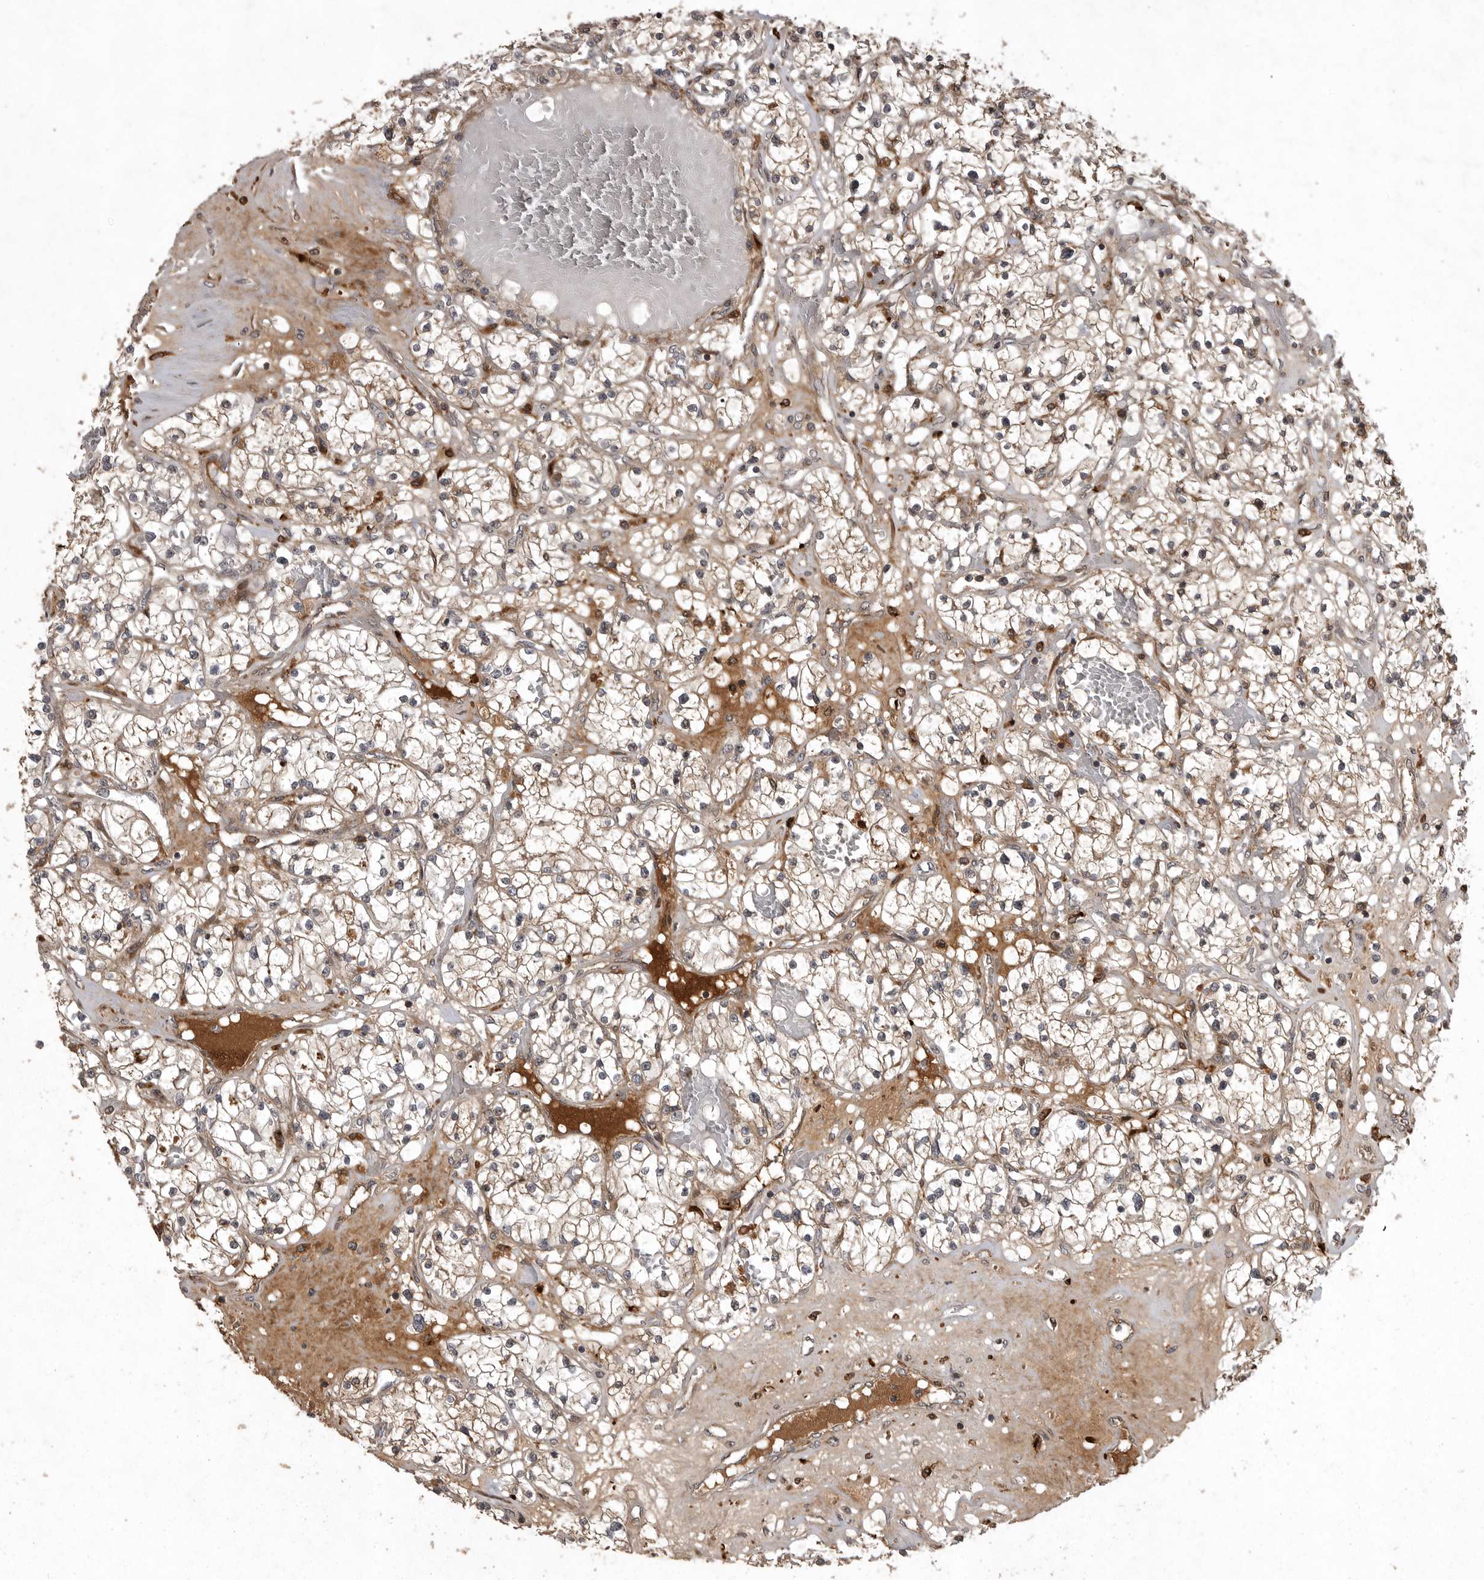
{"staining": {"intensity": "weak", "quantity": "25%-75%", "location": "cytoplasmic/membranous"}, "tissue": "renal cancer", "cell_type": "Tumor cells", "image_type": "cancer", "snomed": [{"axis": "morphology", "description": "Normal tissue, NOS"}, {"axis": "morphology", "description": "Adenocarcinoma, NOS"}, {"axis": "topography", "description": "Kidney"}], "caption": "Adenocarcinoma (renal) stained with IHC displays weak cytoplasmic/membranous positivity in approximately 25%-75% of tumor cells.", "gene": "GPR31", "patient": {"sex": "male", "age": 68}}